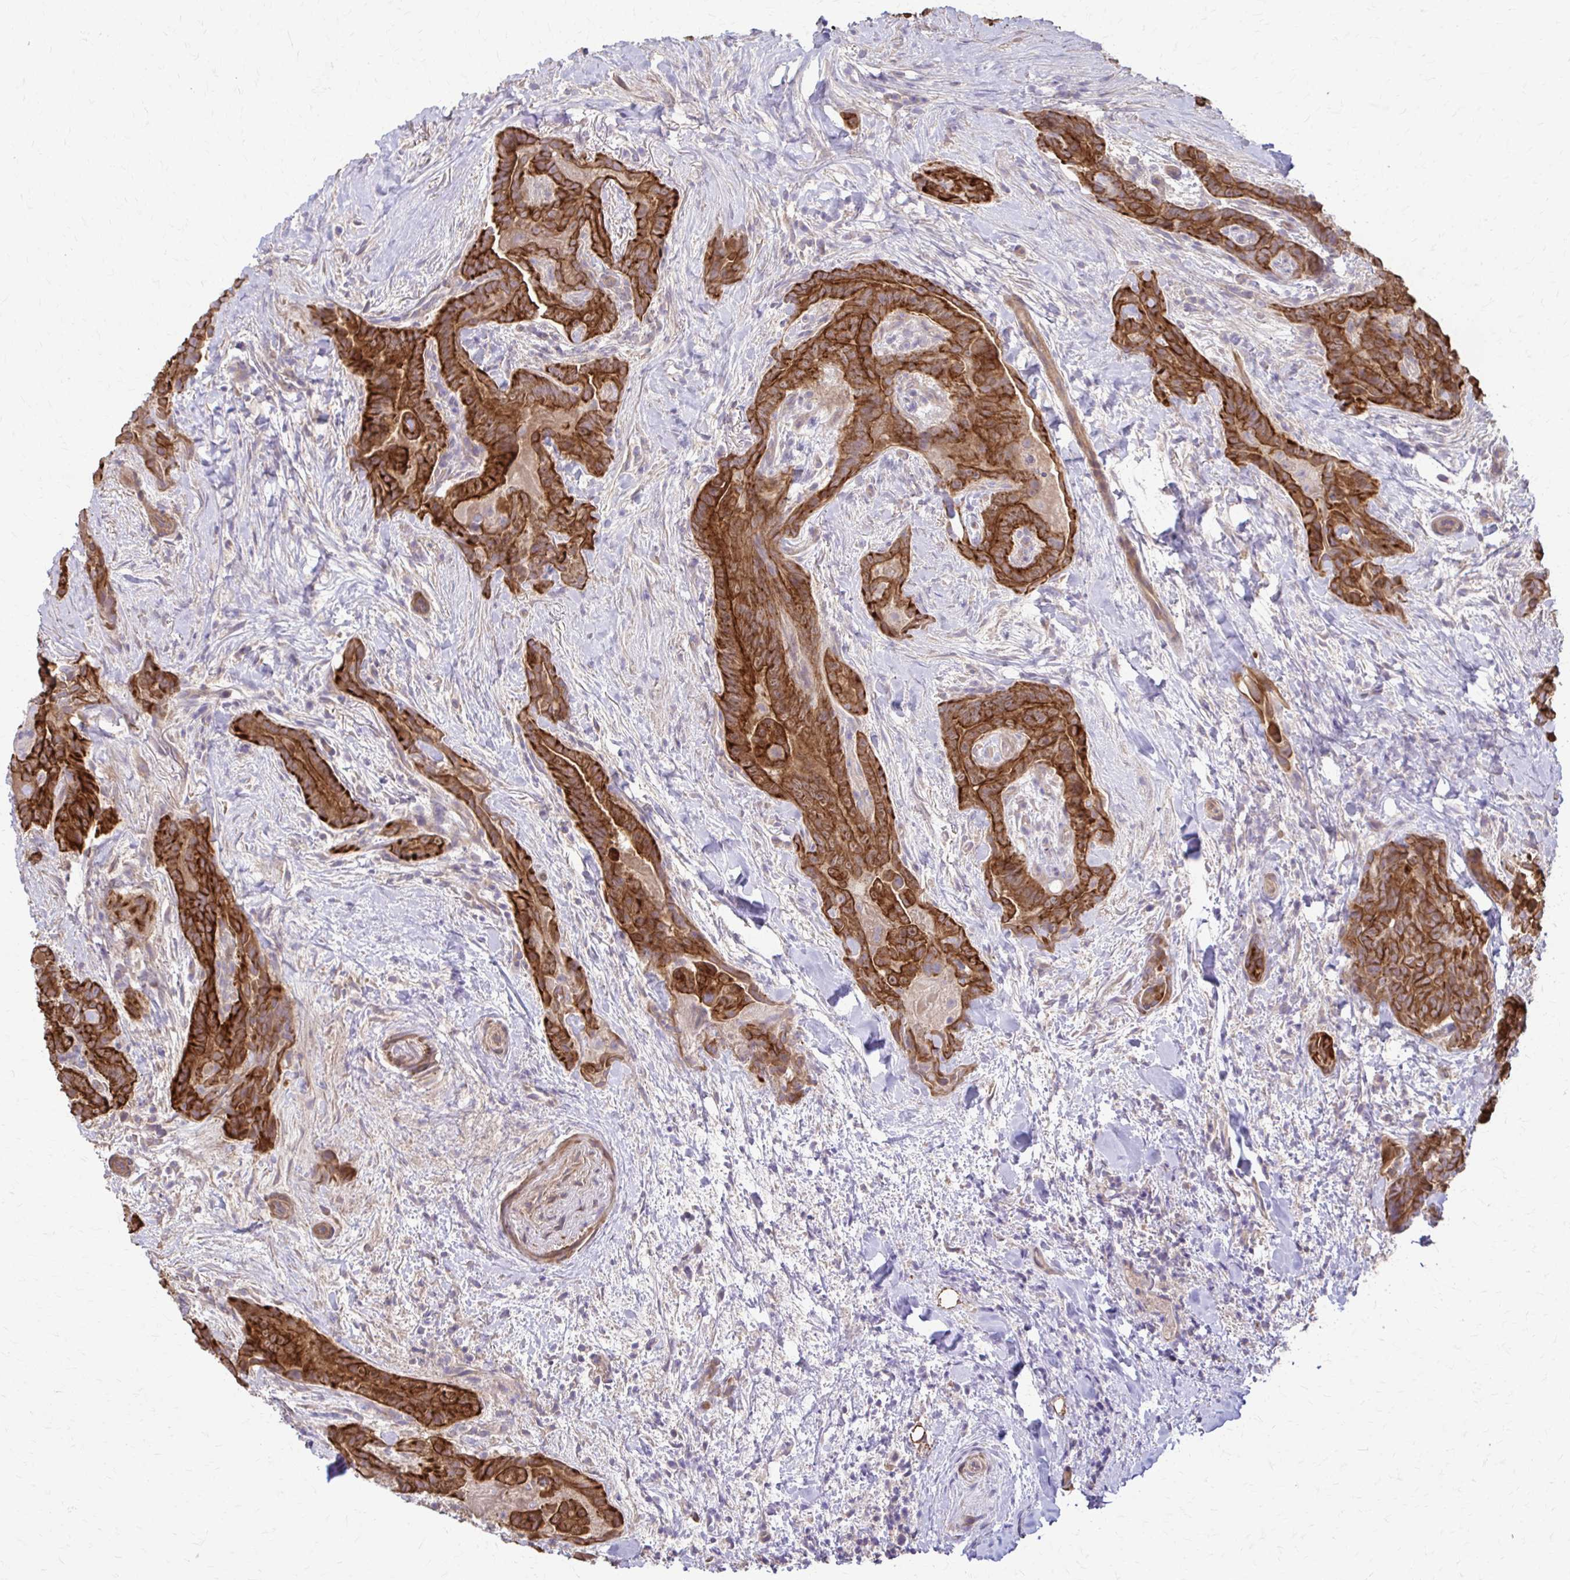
{"staining": {"intensity": "strong", "quantity": ">75%", "location": "cytoplasmic/membranous"}, "tissue": "thyroid cancer", "cell_type": "Tumor cells", "image_type": "cancer", "snomed": [{"axis": "morphology", "description": "Papillary adenocarcinoma, NOS"}, {"axis": "topography", "description": "Thyroid gland"}], "caption": "Protein staining by immunohistochemistry shows strong cytoplasmic/membranous expression in approximately >75% of tumor cells in thyroid cancer. (IHC, brightfield microscopy, high magnification).", "gene": "DSP", "patient": {"sex": "female", "age": 61}}